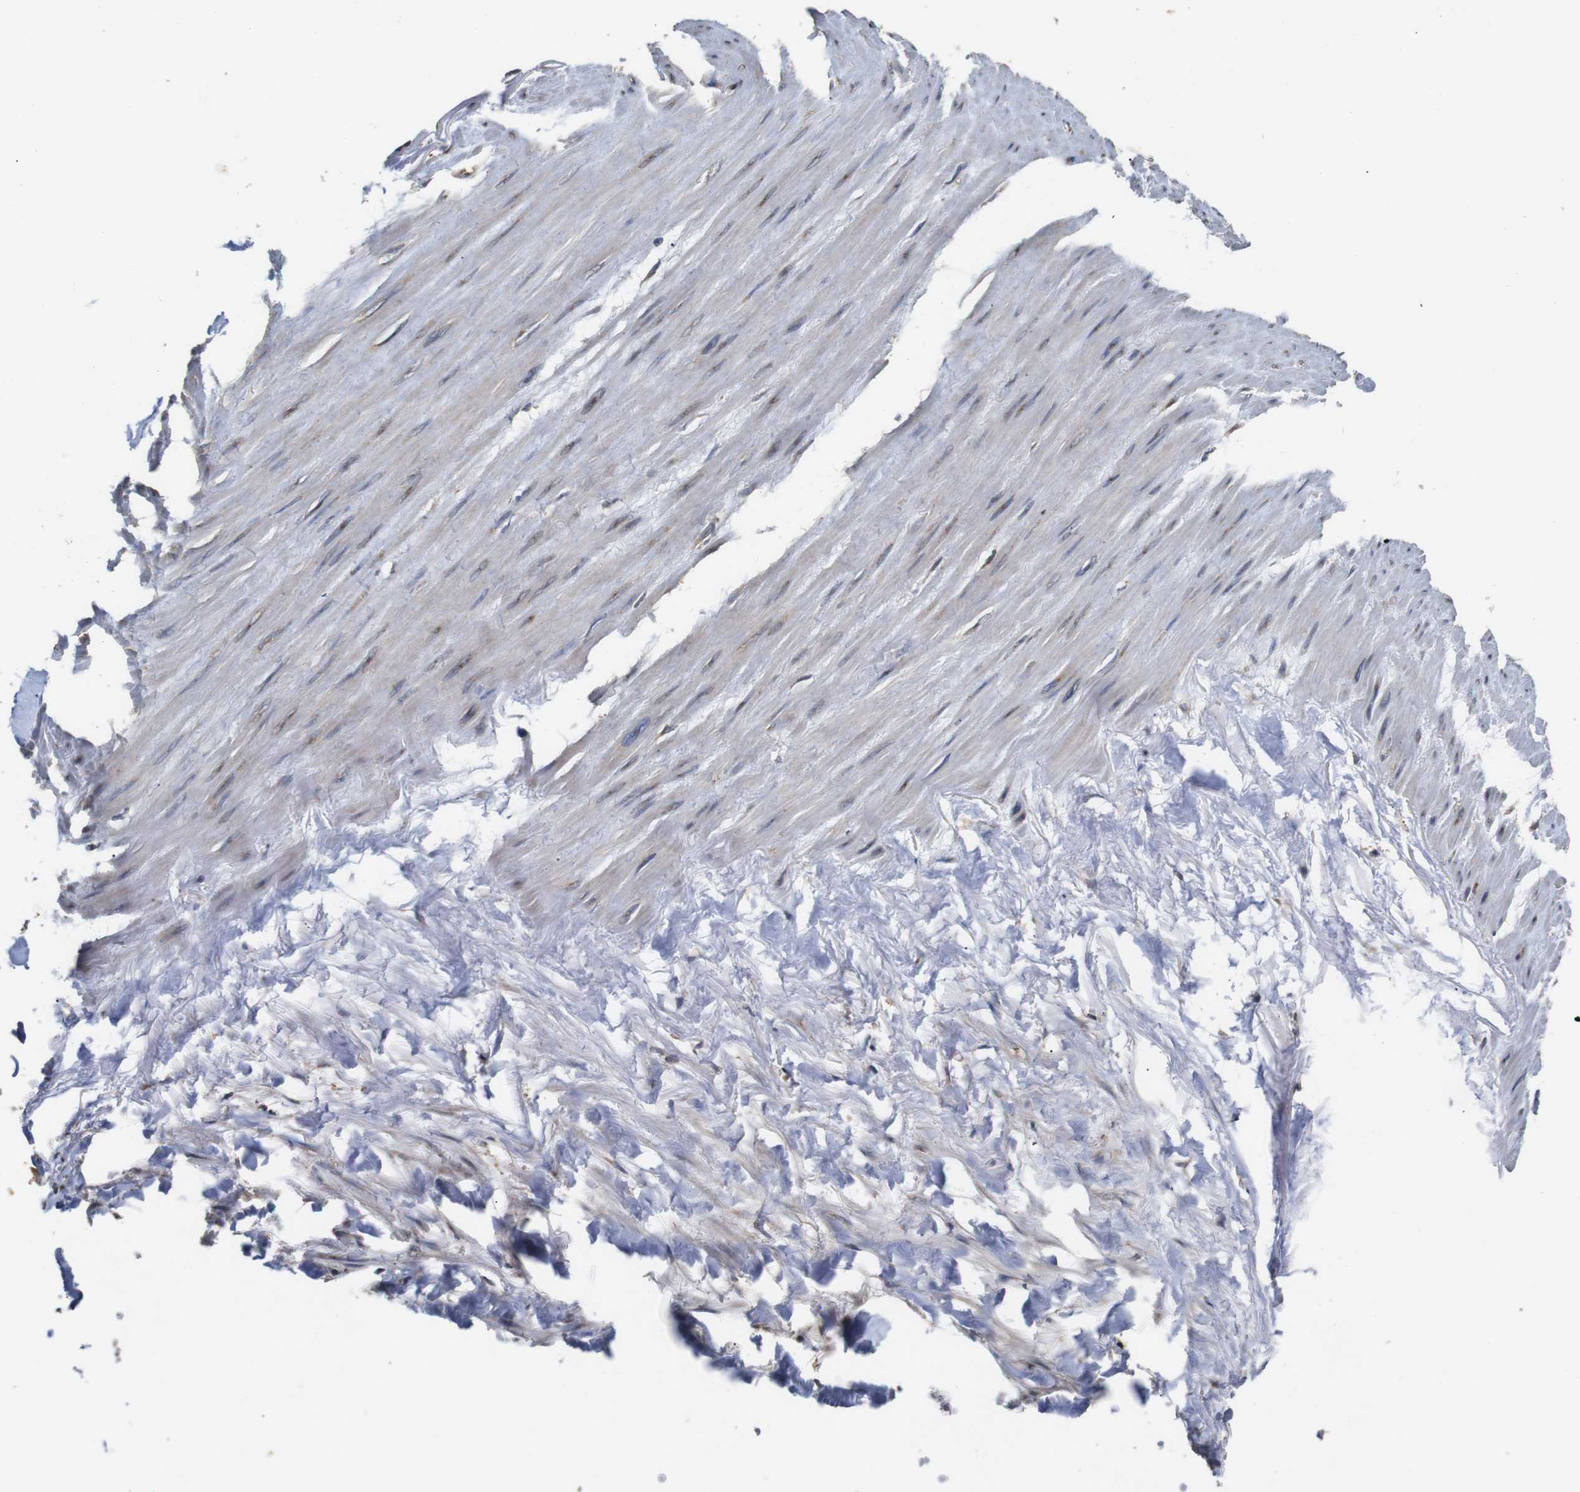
{"staining": {"intensity": "negative", "quantity": "none", "location": "none"}, "tissue": "adipose tissue", "cell_type": "Adipocytes", "image_type": "normal", "snomed": [{"axis": "morphology", "description": "Normal tissue, NOS"}, {"axis": "topography", "description": "Adipose tissue"}, {"axis": "topography", "description": "Peripheral nerve tissue"}], "caption": "Immunohistochemistry of unremarkable human adipose tissue displays no staining in adipocytes.", "gene": "ARHGAP24", "patient": {"sex": "male", "age": 52}}